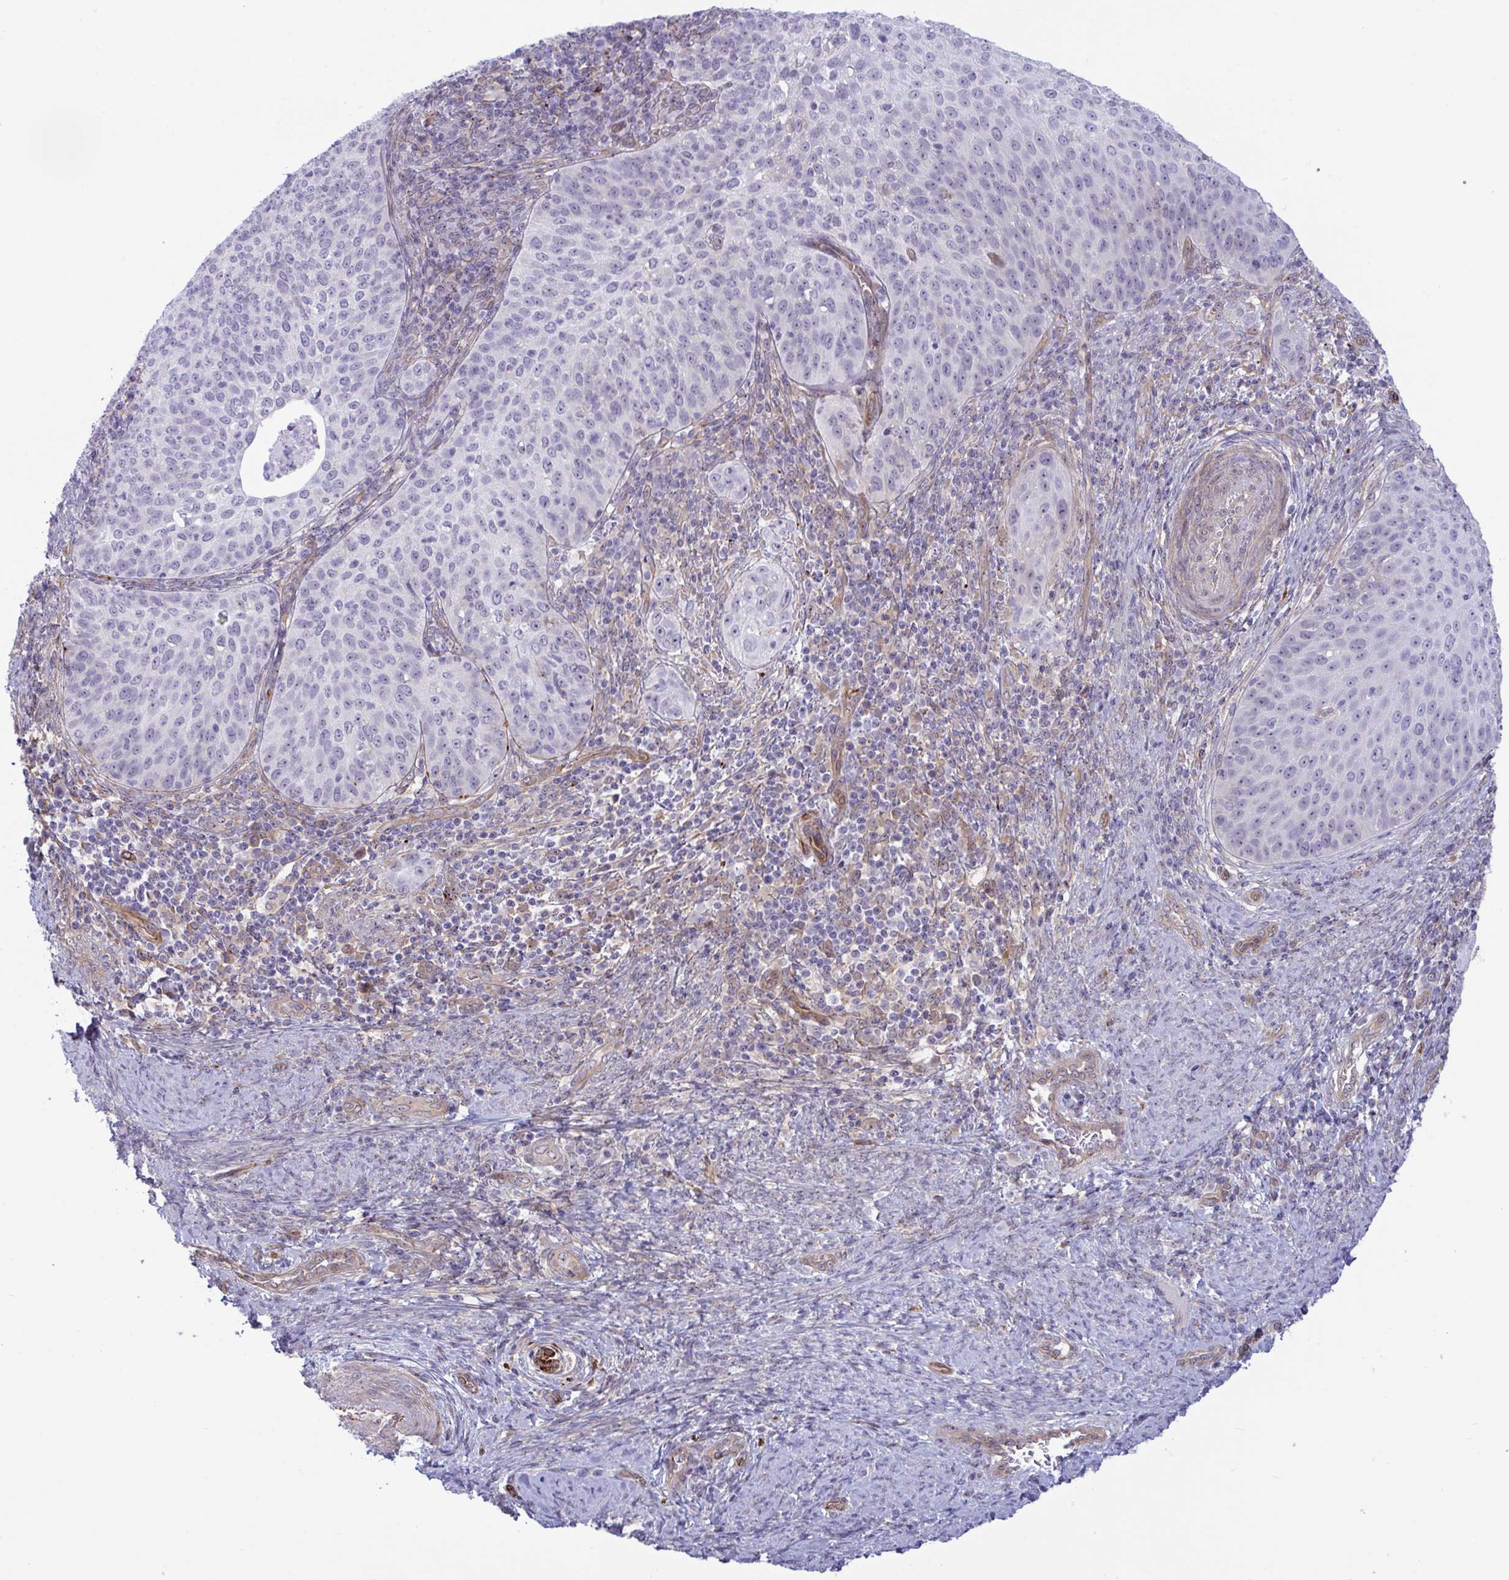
{"staining": {"intensity": "negative", "quantity": "none", "location": "none"}, "tissue": "cervical cancer", "cell_type": "Tumor cells", "image_type": "cancer", "snomed": [{"axis": "morphology", "description": "Squamous cell carcinoma, NOS"}, {"axis": "topography", "description": "Cervix"}], "caption": "The histopathology image shows no significant staining in tumor cells of squamous cell carcinoma (cervical).", "gene": "PRRT4", "patient": {"sex": "female", "age": 30}}